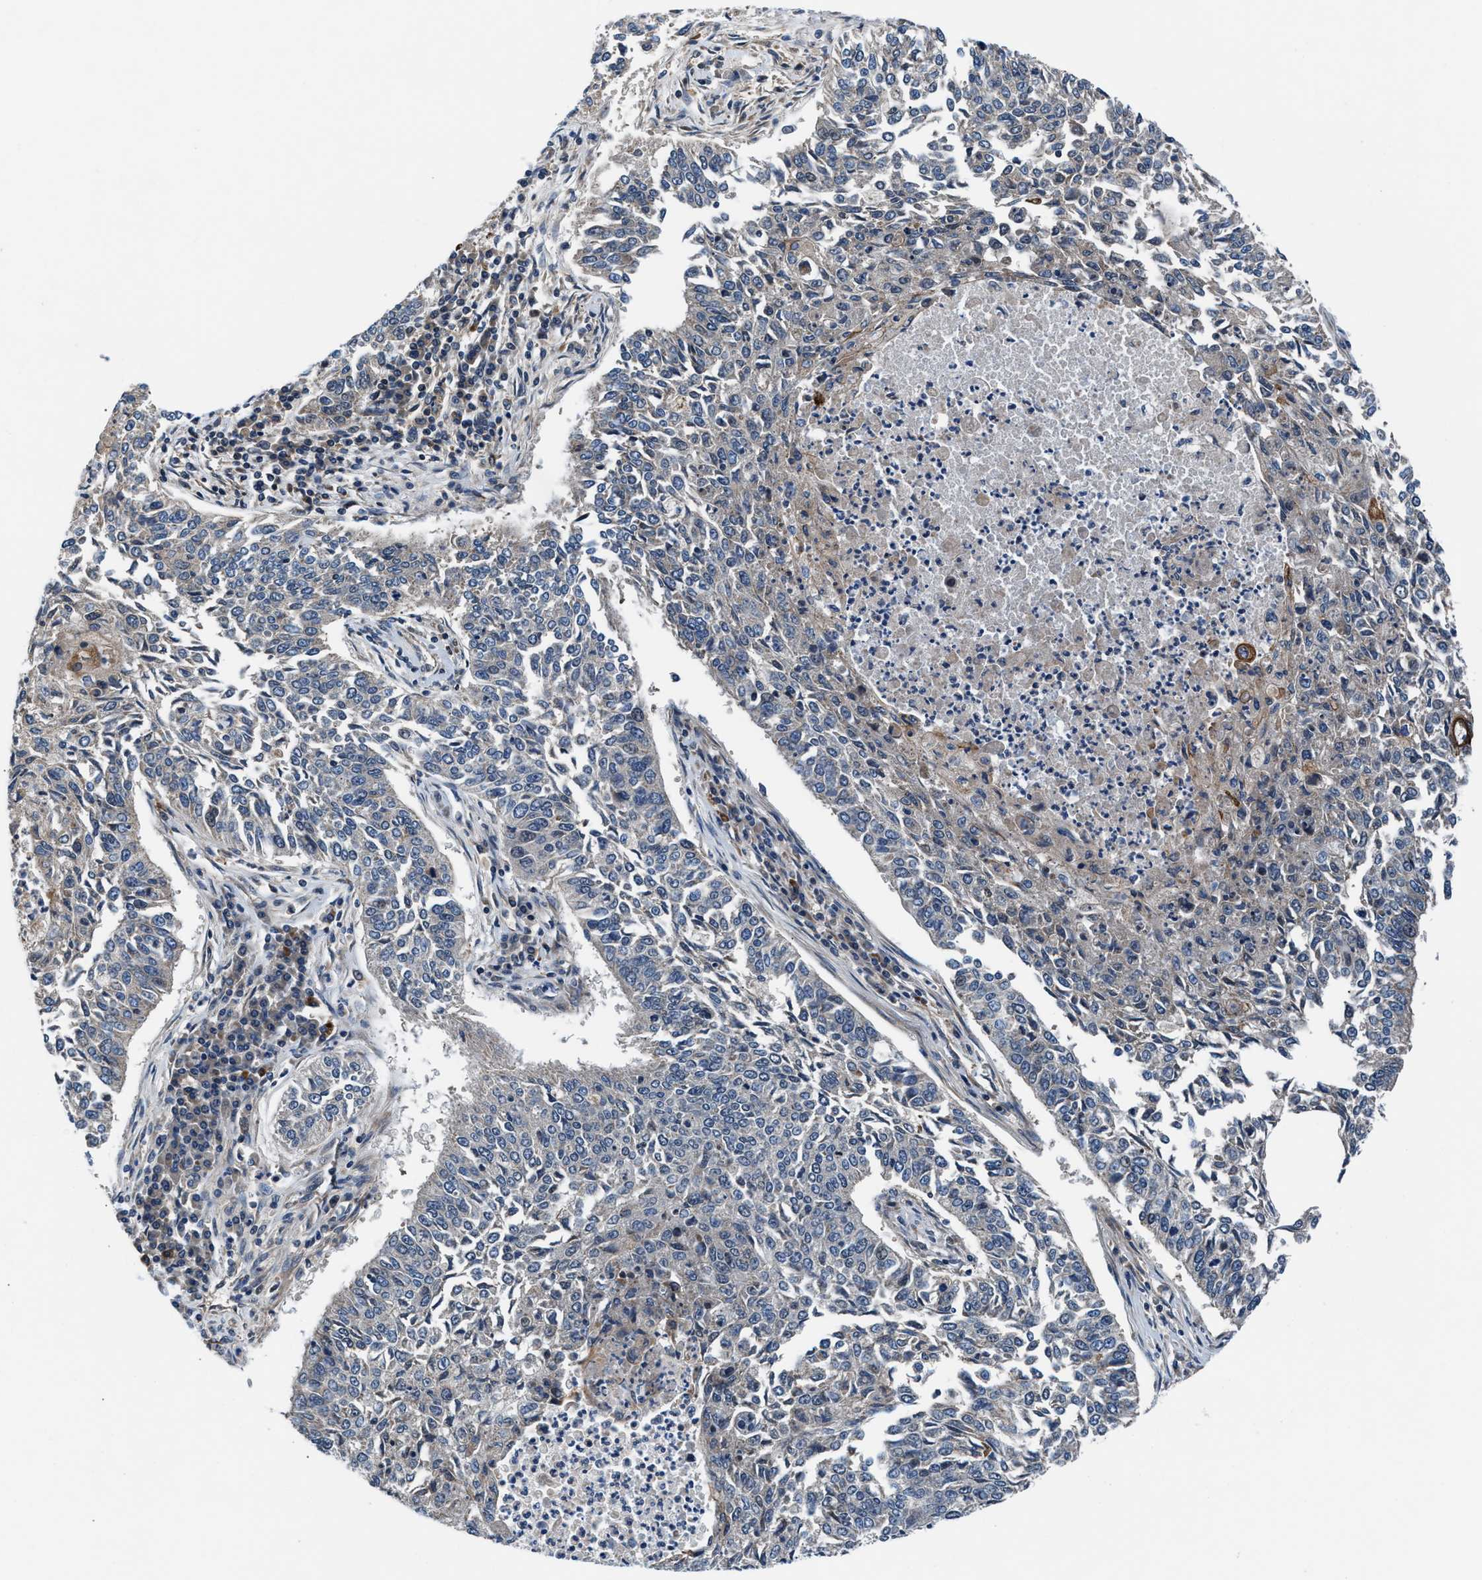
{"staining": {"intensity": "negative", "quantity": "none", "location": "none"}, "tissue": "lung cancer", "cell_type": "Tumor cells", "image_type": "cancer", "snomed": [{"axis": "morphology", "description": "Normal tissue, NOS"}, {"axis": "morphology", "description": "Squamous cell carcinoma, NOS"}, {"axis": "topography", "description": "Cartilage tissue"}, {"axis": "topography", "description": "Bronchus"}, {"axis": "topography", "description": "Lung"}], "caption": "Immunohistochemical staining of lung cancer exhibits no significant positivity in tumor cells.", "gene": "PRPSAP2", "patient": {"sex": "female", "age": 49}}